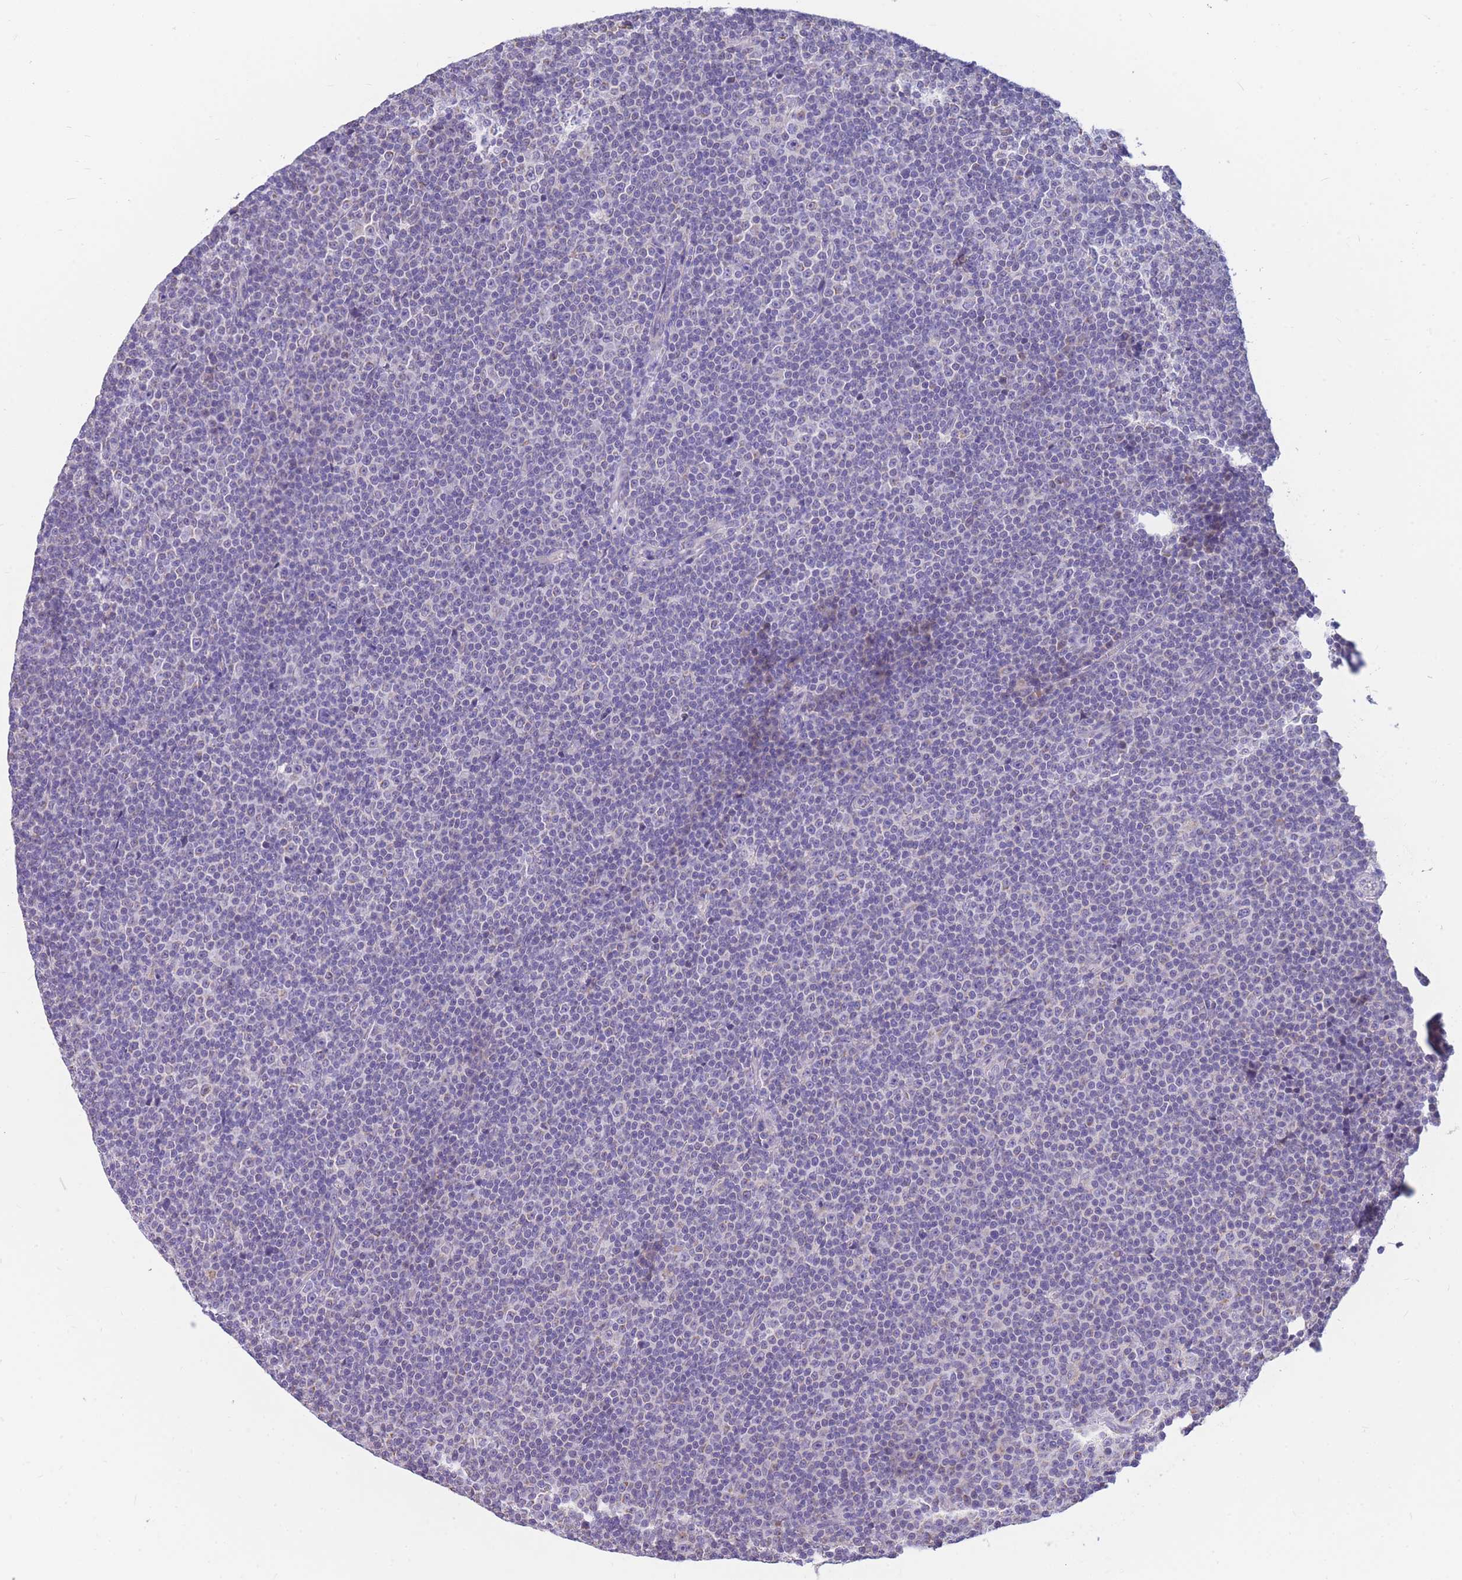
{"staining": {"intensity": "negative", "quantity": "none", "location": "none"}, "tissue": "lymphoma", "cell_type": "Tumor cells", "image_type": "cancer", "snomed": [{"axis": "morphology", "description": "Malignant lymphoma, non-Hodgkin's type, Low grade"}, {"axis": "topography", "description": "Lymph node"}], "caption": "A high-resolution photomicrograph shows immunohistochemistry (IHC) staining of low-grade malignant lymphoma, non-Hodgkin's type, which demonstrates no significant positivity in tumor cells.", "gene": "DHRS11", "patient": {"sex": "female", "age": 67}}